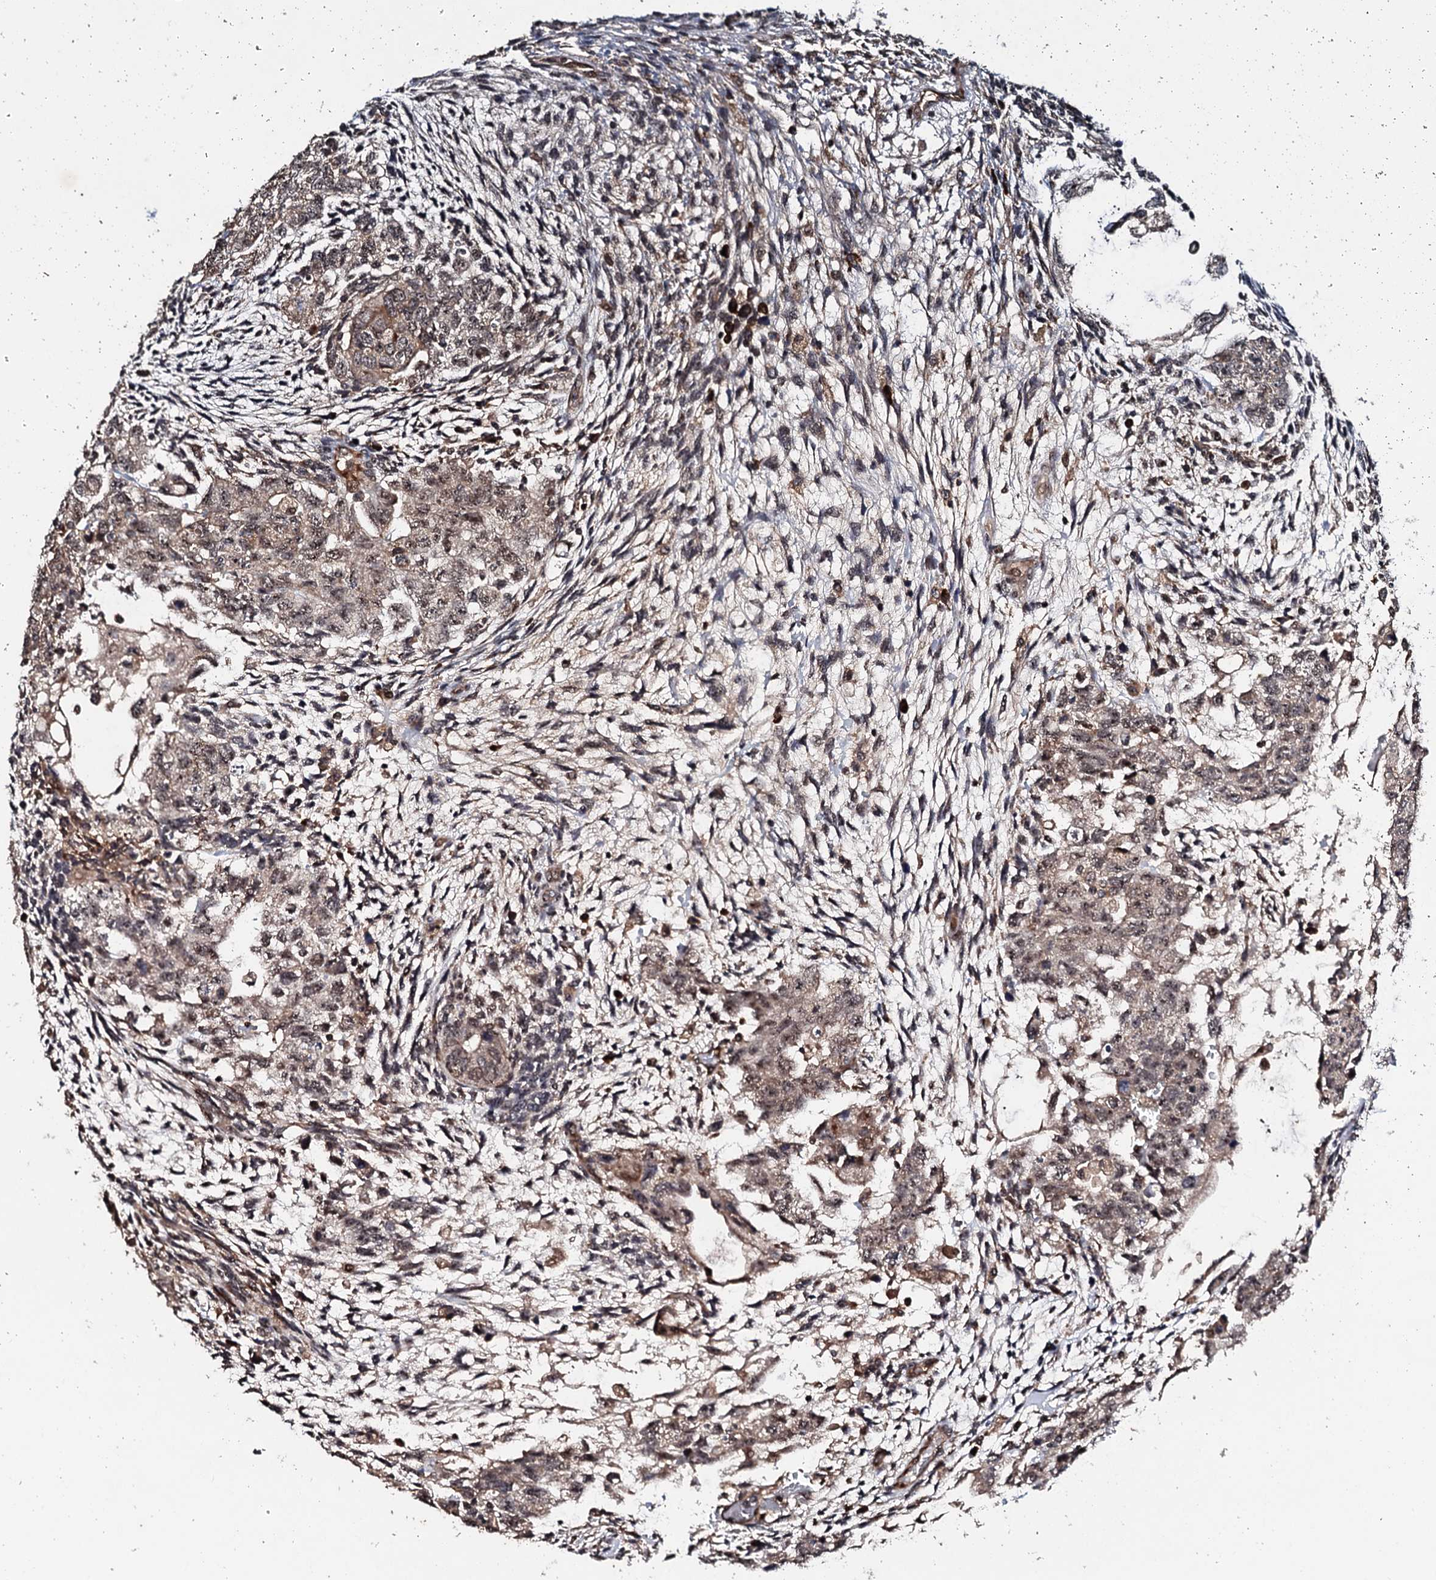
{"staining": {"intensity": "moderate", "quantity": "25%-75%", "location": "nuclear"}, "tissue": "testis cancer", "cell_type": "Tumor cells", "image_type": "cancer", "snomed": [{"axis": "morphology", "description": "Carcinoma, Embryonal, NOS"}, {"axis": "topography", "description": "Testis"}], "caption": "Brown immunohistochemical staining in embryonal carcinoma (testis) shows moderate nuclear staining in approximately 25%-75% of tumor cells.", "gene": "FAM111A", "patient": {"sex": "male", "age": 36}}